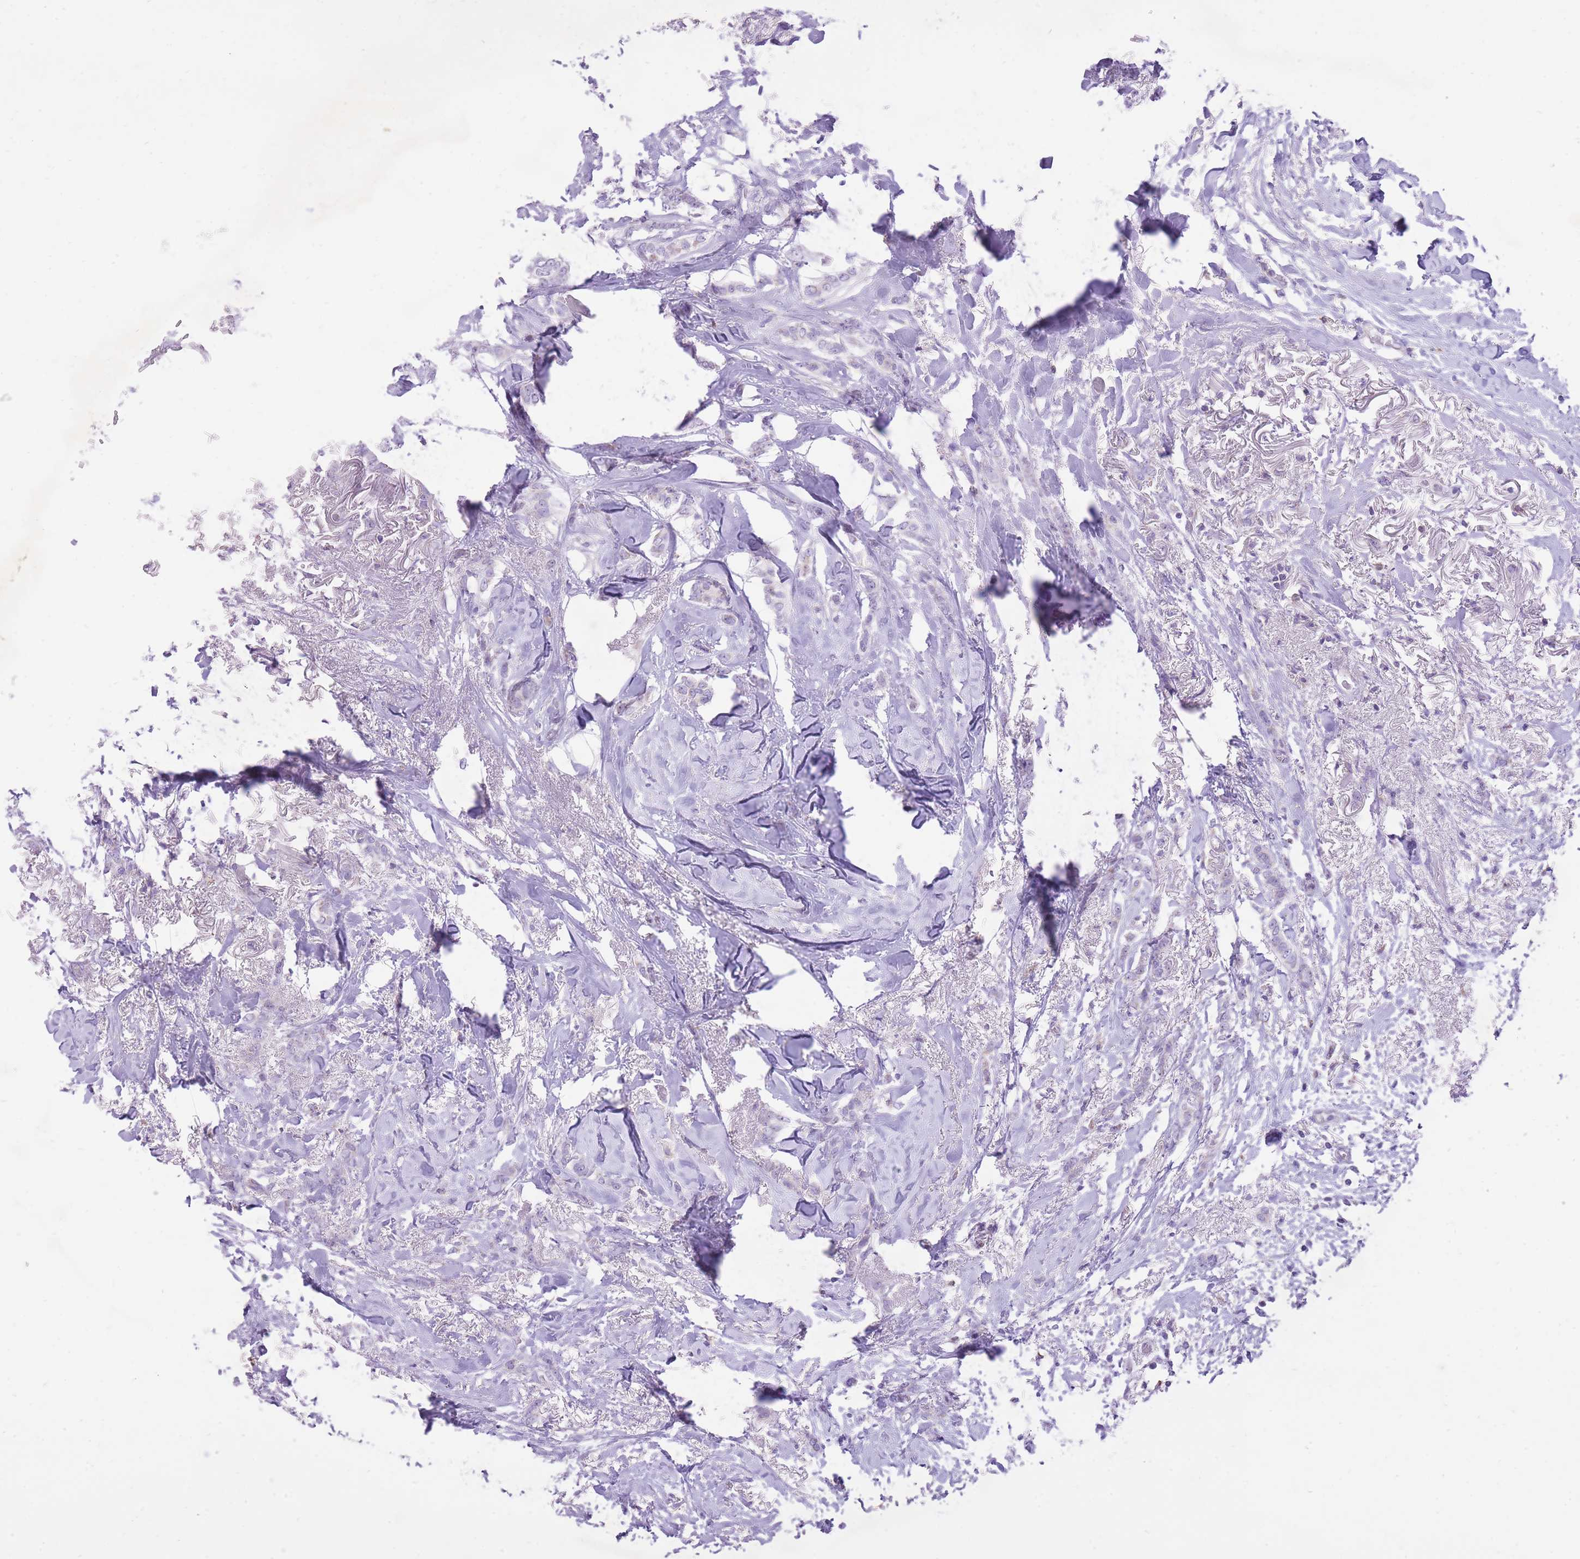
{"staining": {"intensity": "negative", "quantity": "none", "location": "none"}, "tissue": "breast cancer", "cell_type": "Tumor cells", "image_type": "cancer", "snomed": [{"axis": "morphology", "description": "Duct carcinoma"}, {"axis": "topography", "description": "Breast"}], "caption": "High power microscopy histopathology image of an immunohistochemistry (IHC) photomicrograph of breast cancer (invasive ductal carcinoma), revealing no significant expression in tumor cells.", "gene": "SLC4A4", "patient": {"sex": "female", "age": 72}}